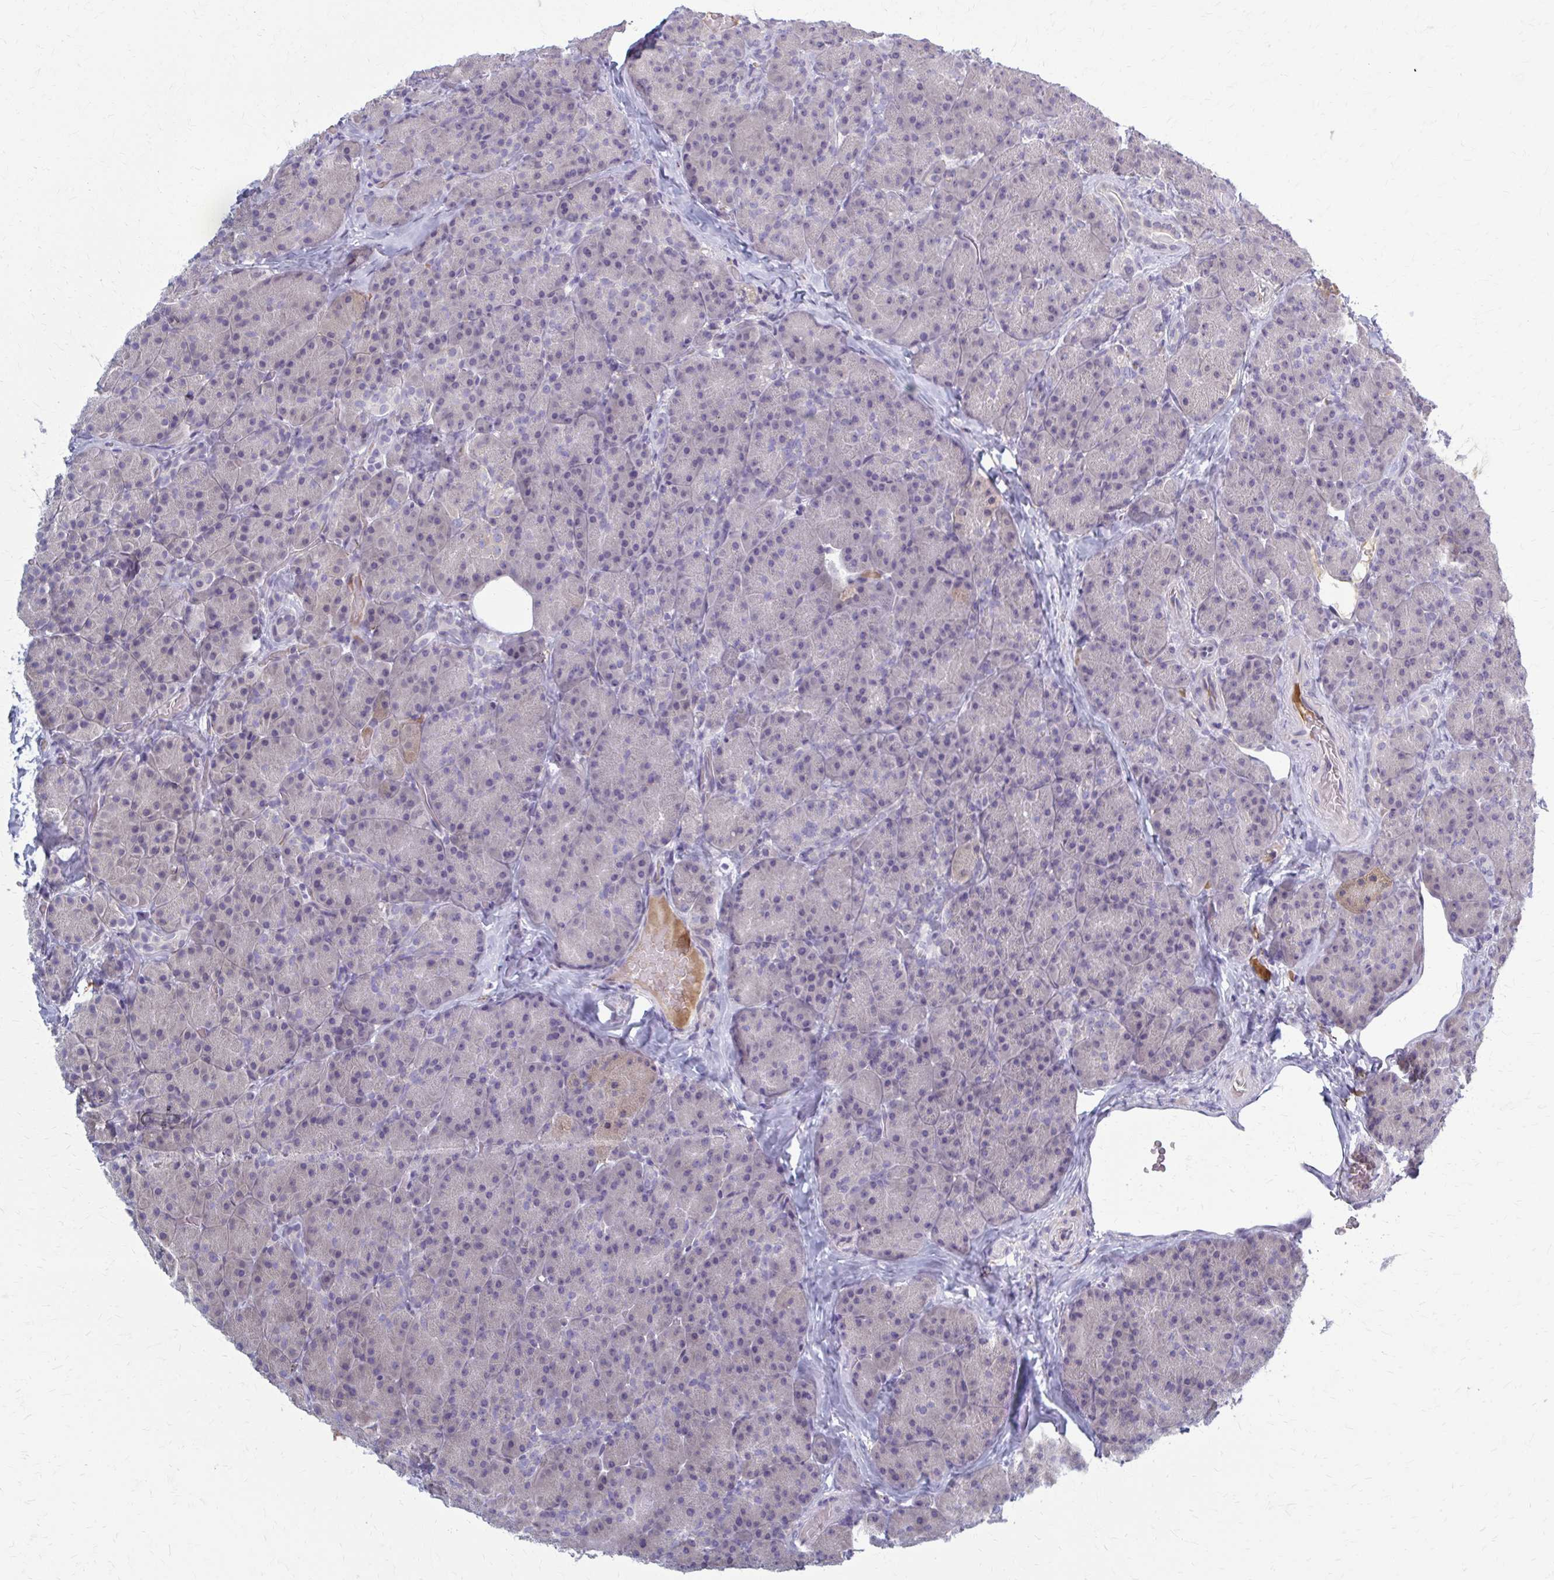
{"staining": {"intensity": "negative", "quantity": "none", "location": "none"}, "tissue": "pancreas", "cell_type": "Exocrine glandular cells", "image_type": "normal", "snomed": [{"axis": "morphology", "description": "Normal tissue, NOS"}, {"axis": "topography", "description": "Pancreas"}], "caption": "Photomicrograph shows no protein expression in exocrine glandular cells of benign pancreas. (Immunohistochemistry (ihc), brightfield microscopy, high magnification).", "gene": "MCRIP2", "patient": {"sex": "male", "age": 57}}